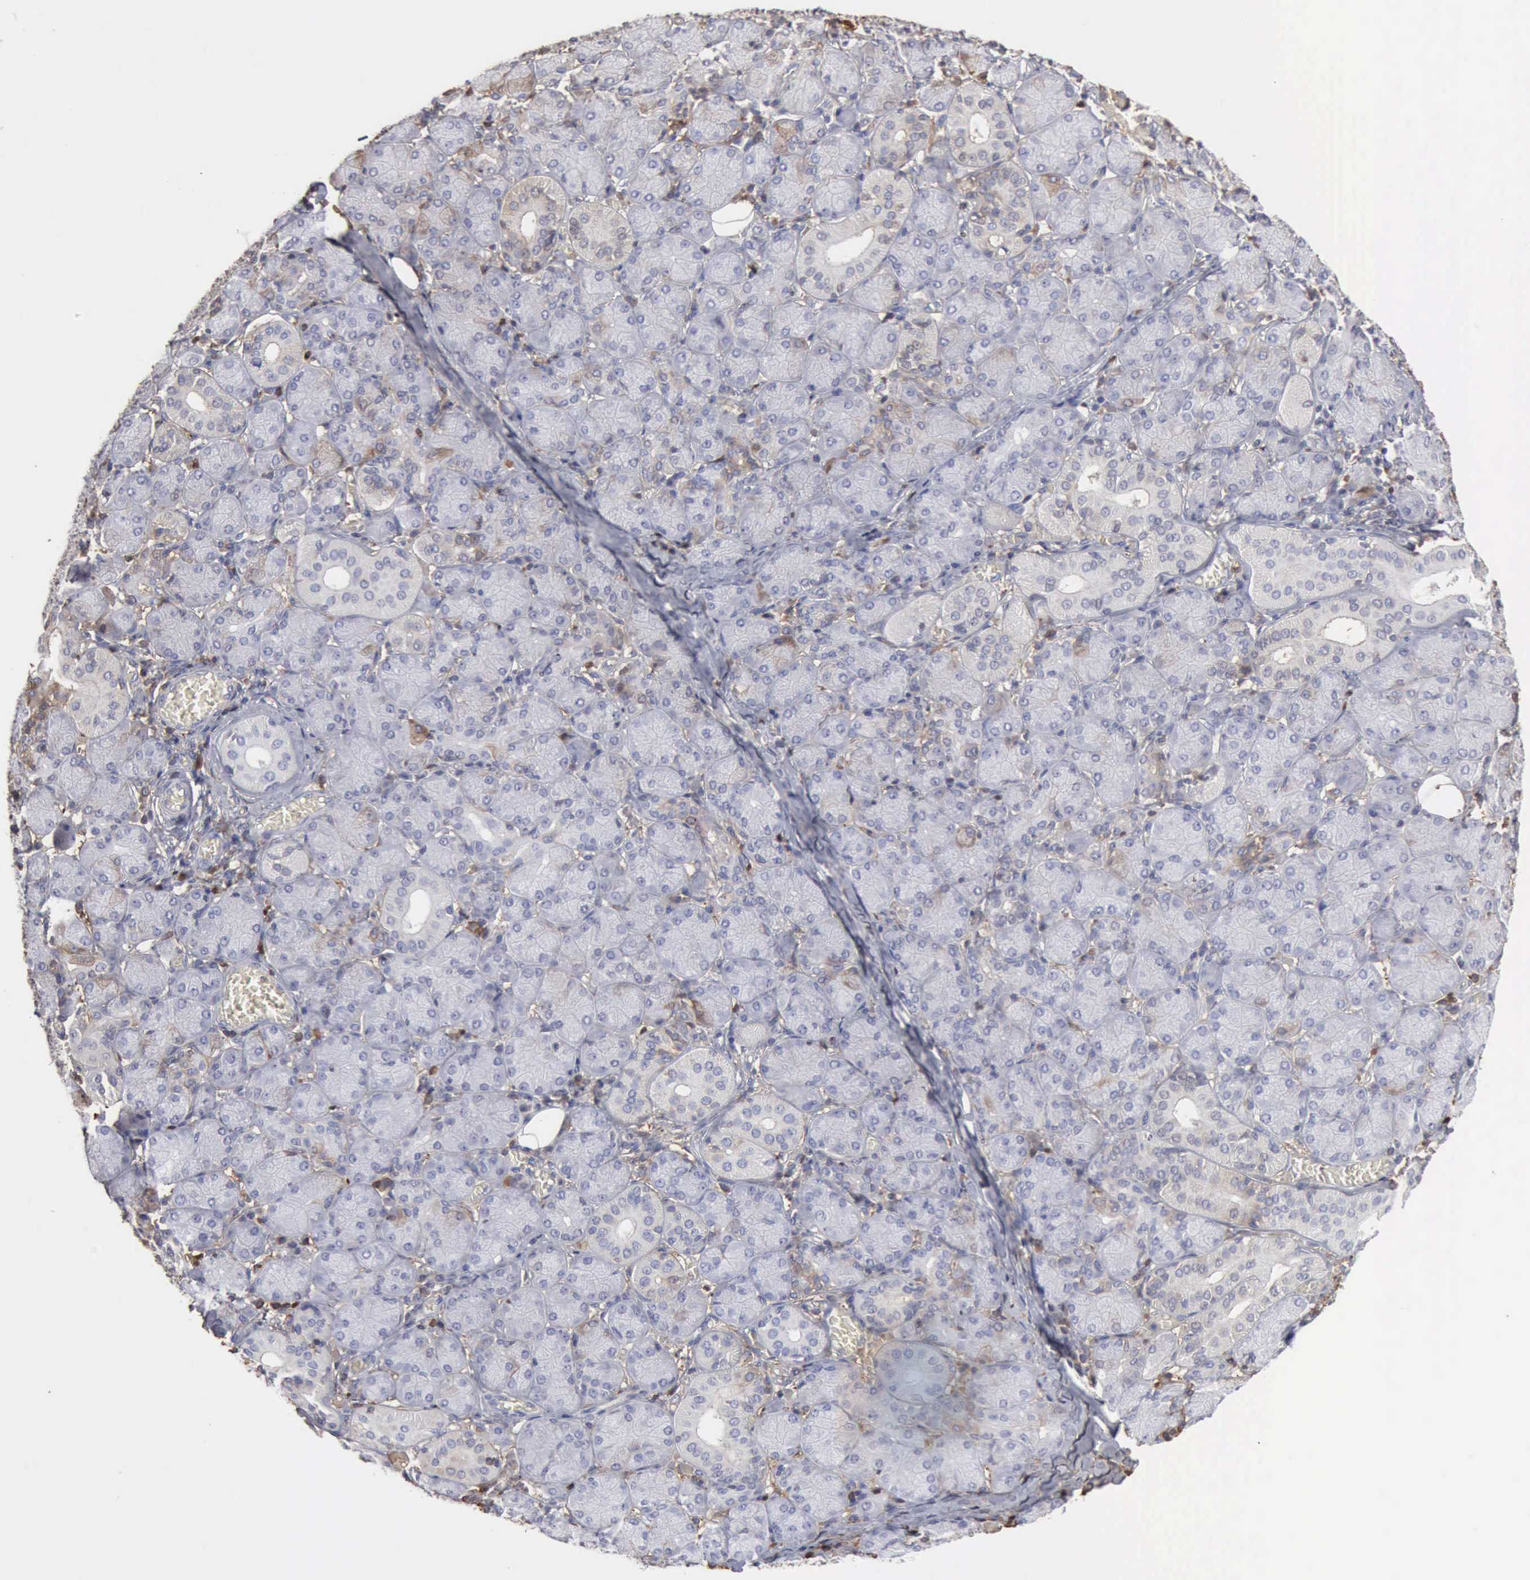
{"staining": {"intensity": "negative", "quantity": "none", "location": "none"}, "tissue": "salivary gland", "cell_type": "Glandular cells", "image_type": "normal", "snomed": [{"axis": "morphology", "description": "Normal tissue, NOS"}, {"axis": "topography", "description": "Salivary gland"}], "caption": "Immunohistochemistry (IHC) micrograph of normal salivary gland stained for a protein (brown), which reveals no staining in glandular cells.", "gene": "SERPINA1", "patient": {"sex": "female", "age": 24}}